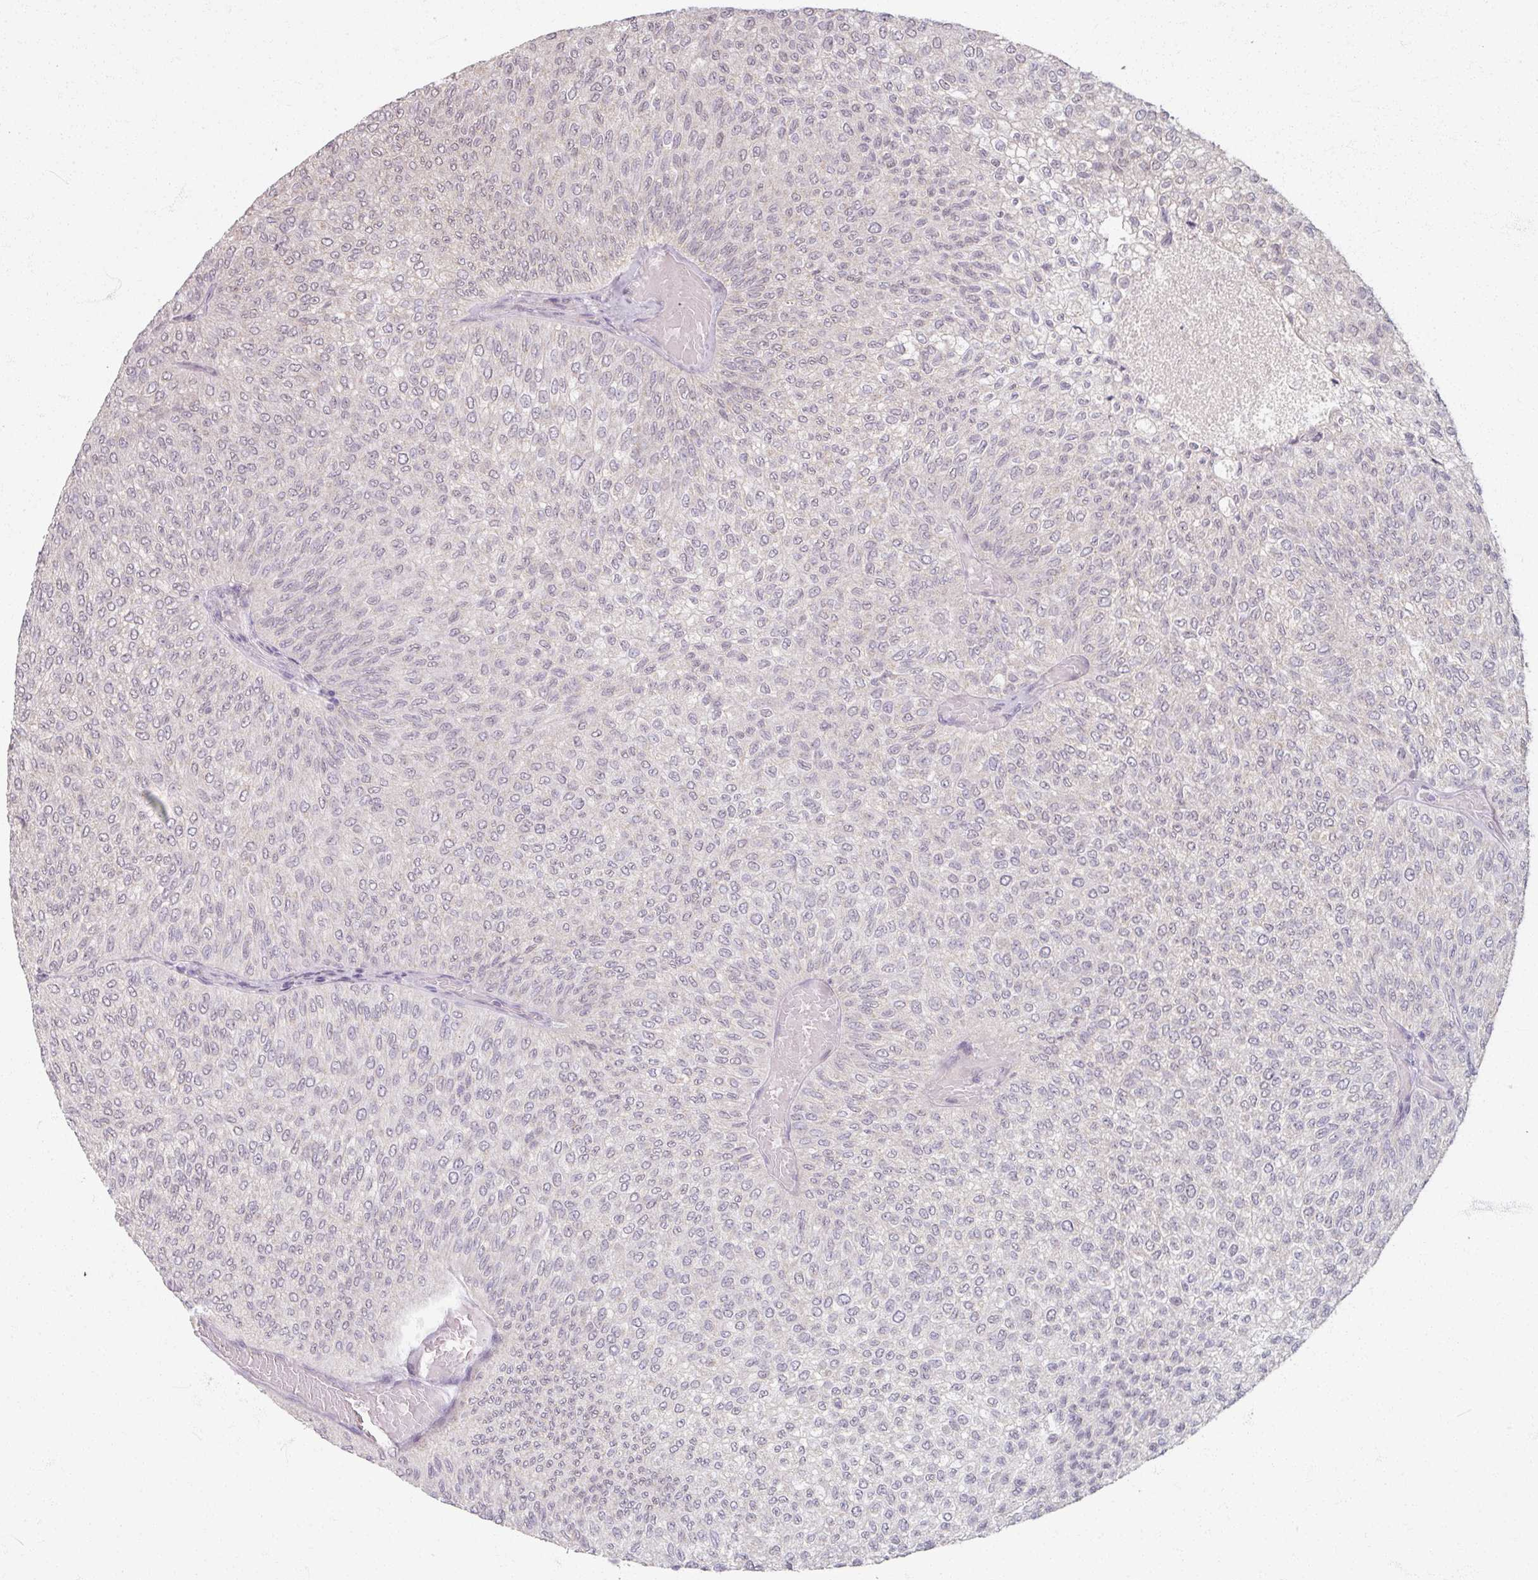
{"staining": {"intensity": "negative", "quantity": "none", "location": "none"}, "tissue": "urothelial cancer", "cell_type": "Tumor cells", "image_type": "cancer", "snomed": [{"axis": "morphology", "description": "Urothelial carcinoma, Low grade"}, {"axis": "topography", "description": "Urinary bladder"}], "caption": "Urothelial carcinoma (low-grade) stained for a protein using immunohistochemistry demonstrates no expression tumor cells.", "gene": "SOX11", "patient": {"sex": "male", "age": 78}}